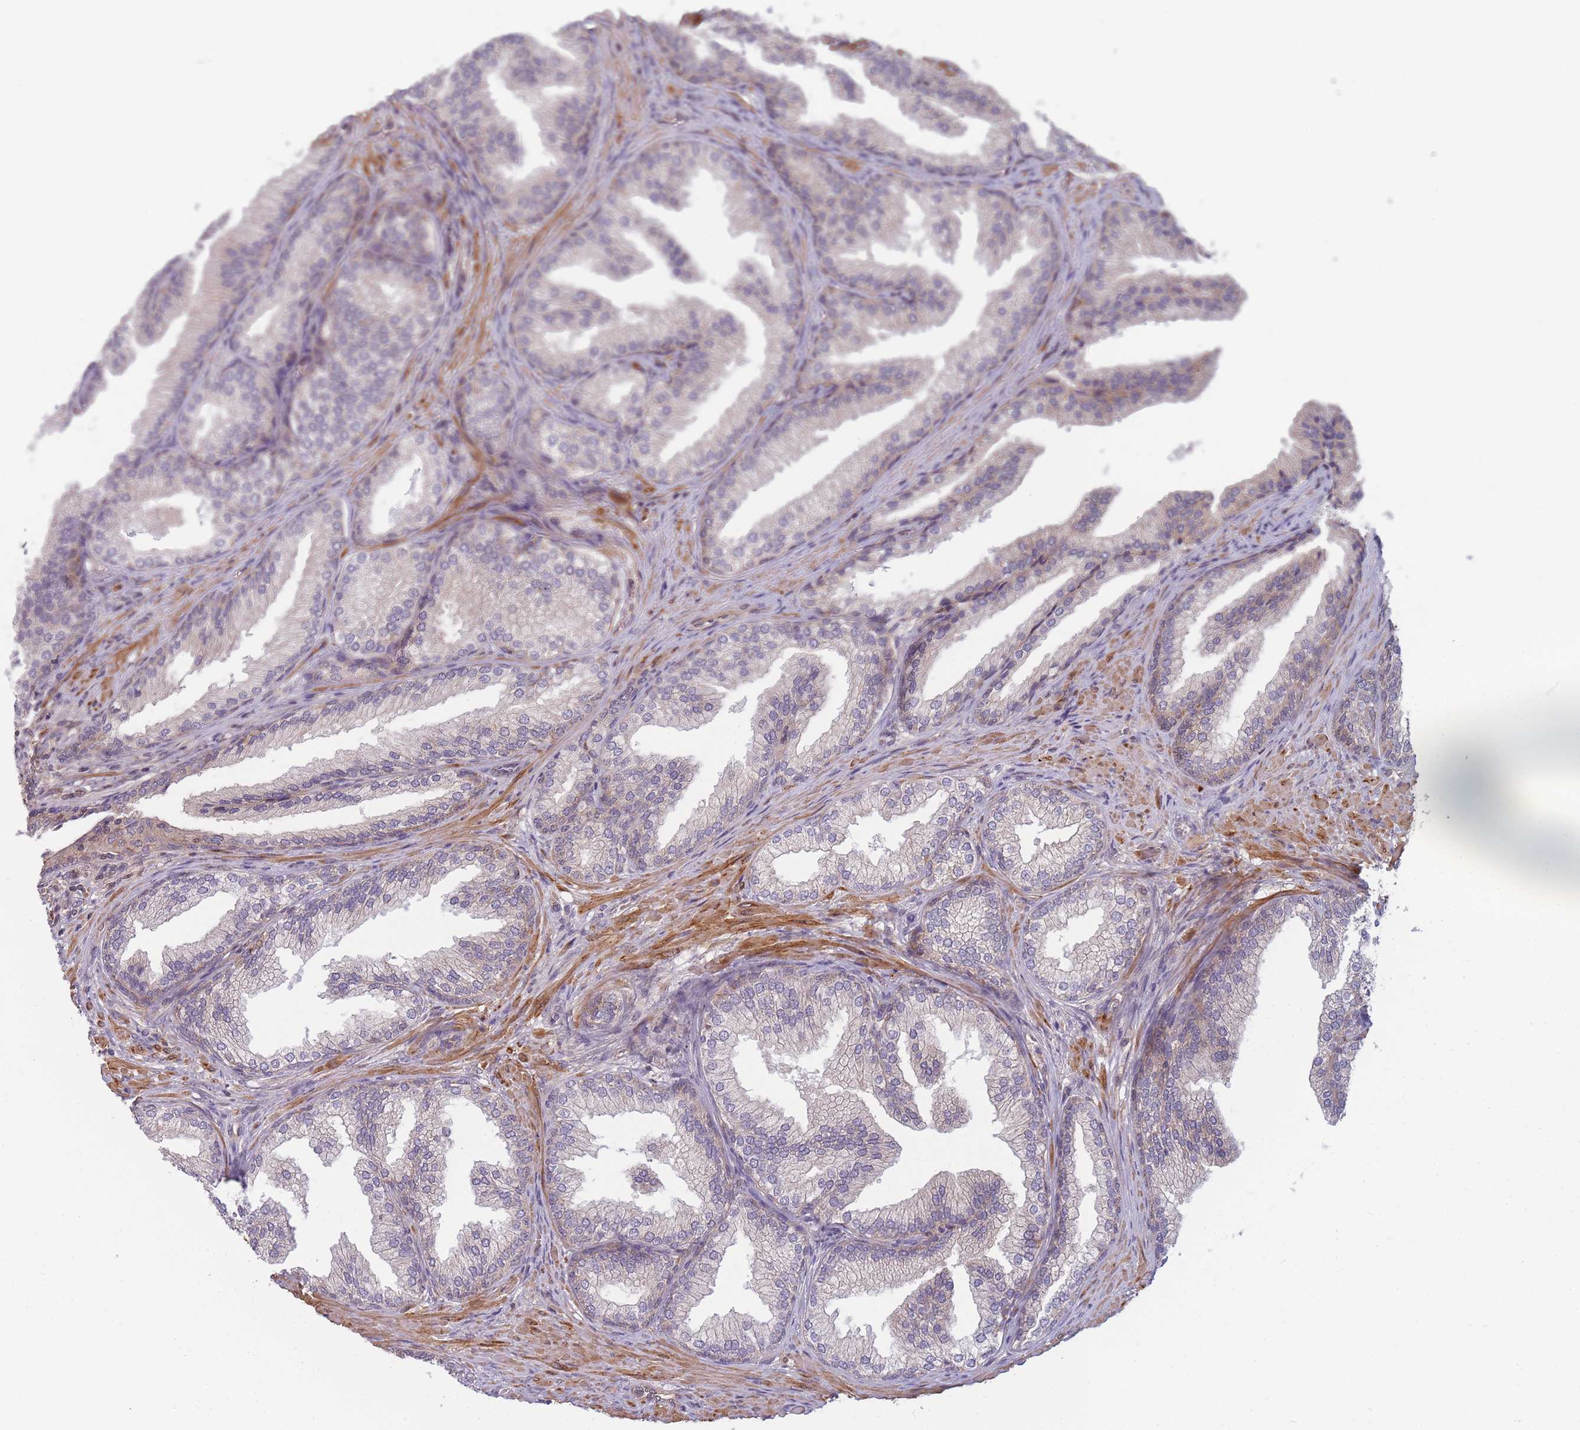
{"staining": {"intensity": "weak", "quantity": "25%-75%", "location": "cytoplasmic/membranous"}, "tissue": "prostate", "cell_type": "Glandular cells", "image_type": "normal", "snomed": [{"axis": "morphology", "description": "Normal tissue, NOS"}, {"axis": "topography", "description": "Prostate"}], "caption": "An IHC histopathology image of normal tissue is shown. Protein staining in brown highlights weak cytoplasmic/membranous positivity in prostate within glandular cells. The staining is performed using DAB brown chromogen to label protein expression. The nuclei are counter-stained blue using hematoxylin.", "gene": "FAM153A", "patient": {"sex": "male", "age": 76}}